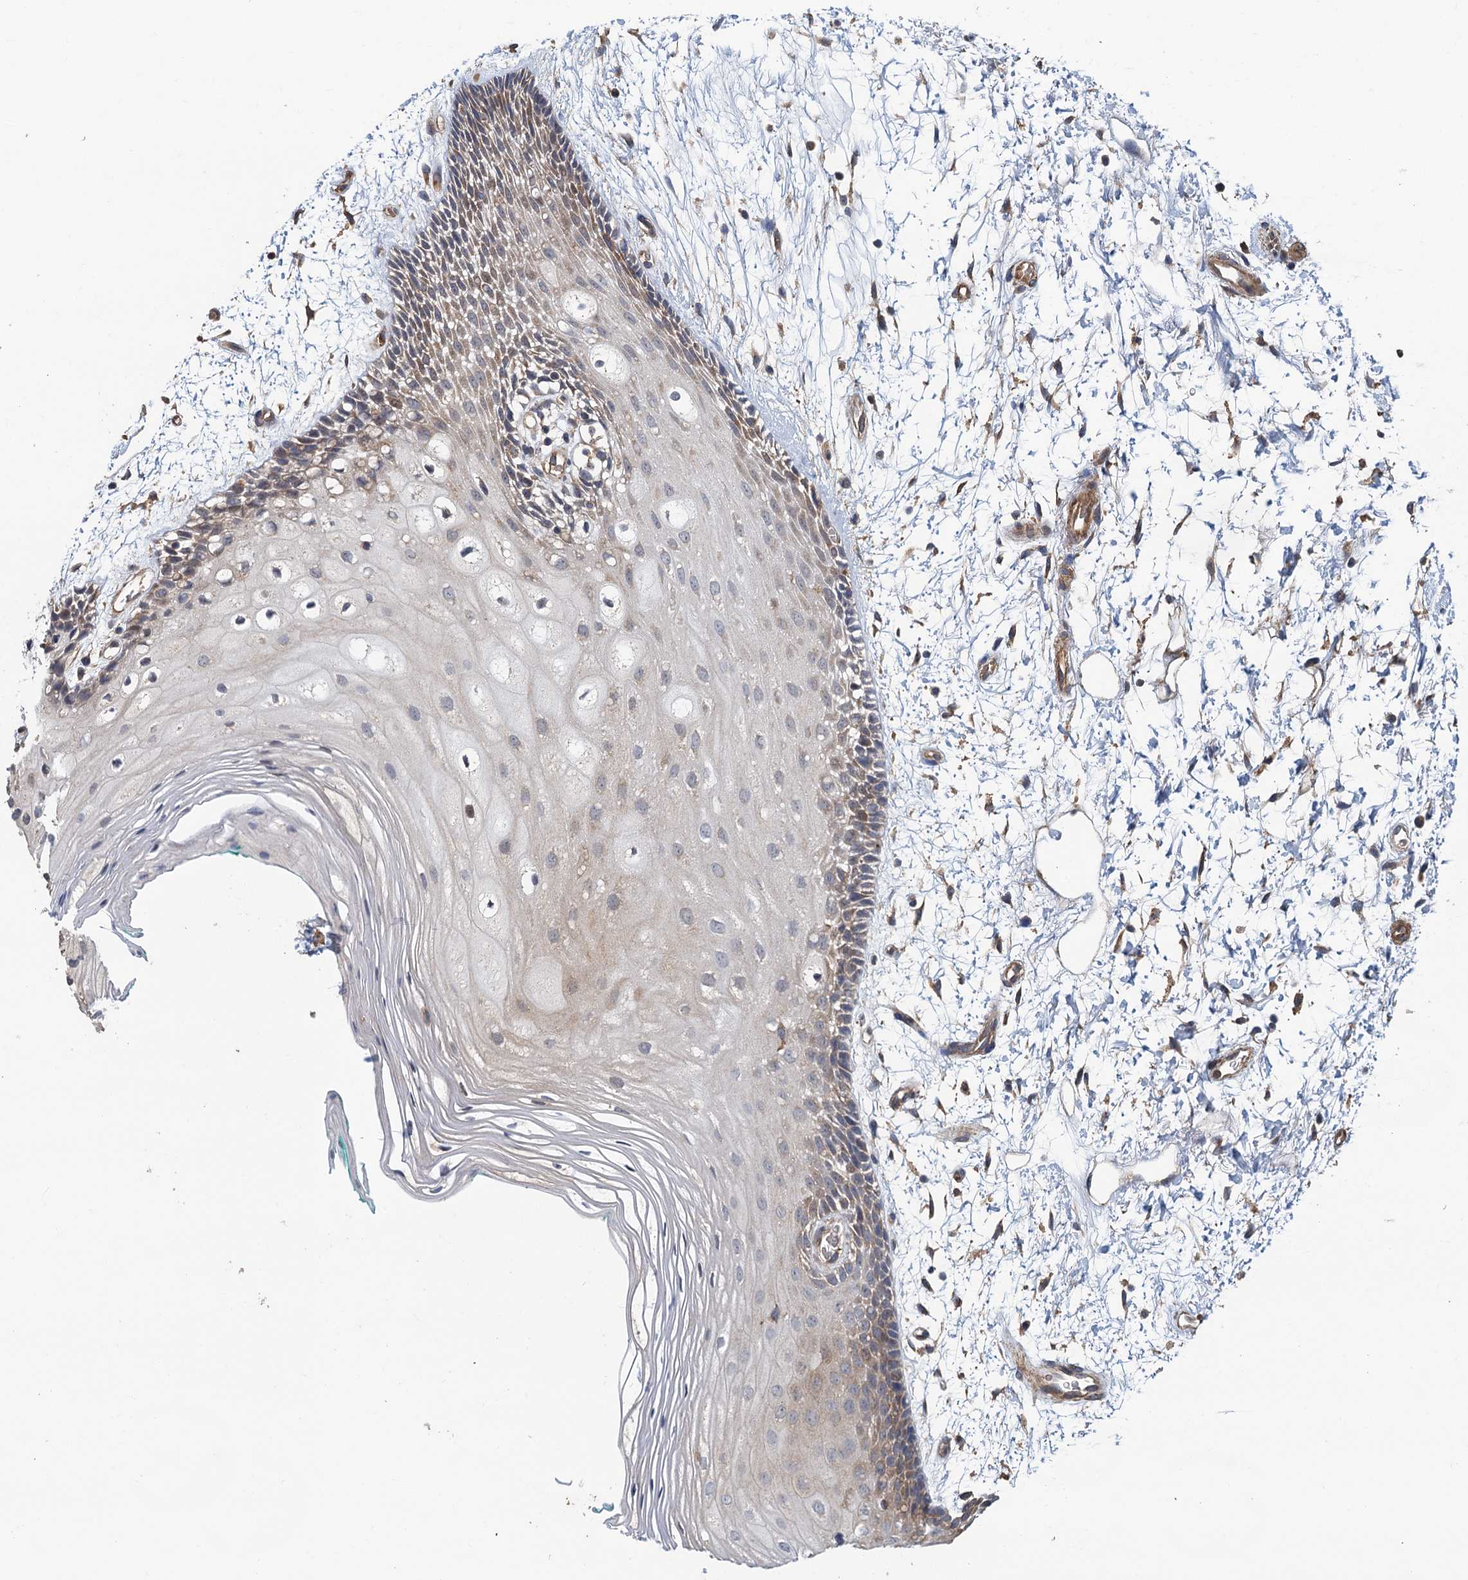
{"staining": {"intensity": "moderate", "quantity": "<25%", "location": "cytoplasmic/membranous"}, "tissue": "oral mucosa", "cell_type": "Squamous epithelial cells", "image_type": "normal", "snomed": [{"axis": "morphology", "description": "Normal tissue, NOS"}, {"axis": "topography", "description": "Skeletal muscle"}, {"axis": "topography", "description": "Oral tissue"}, {"axis": "topography", "description": "Peripheral nerve tissue"}], "caption": "This photomicrograph demonstrates unremarkable oral mucosa stained with IHC to label a protein in brown. The cytoplasmic/membranous of squamous epithelial cells show moderate positivity for the protein. Nuclei are counter-stained blue.", "gene": "RSAD2", "patient": {"sex": "female", "age": 84}}